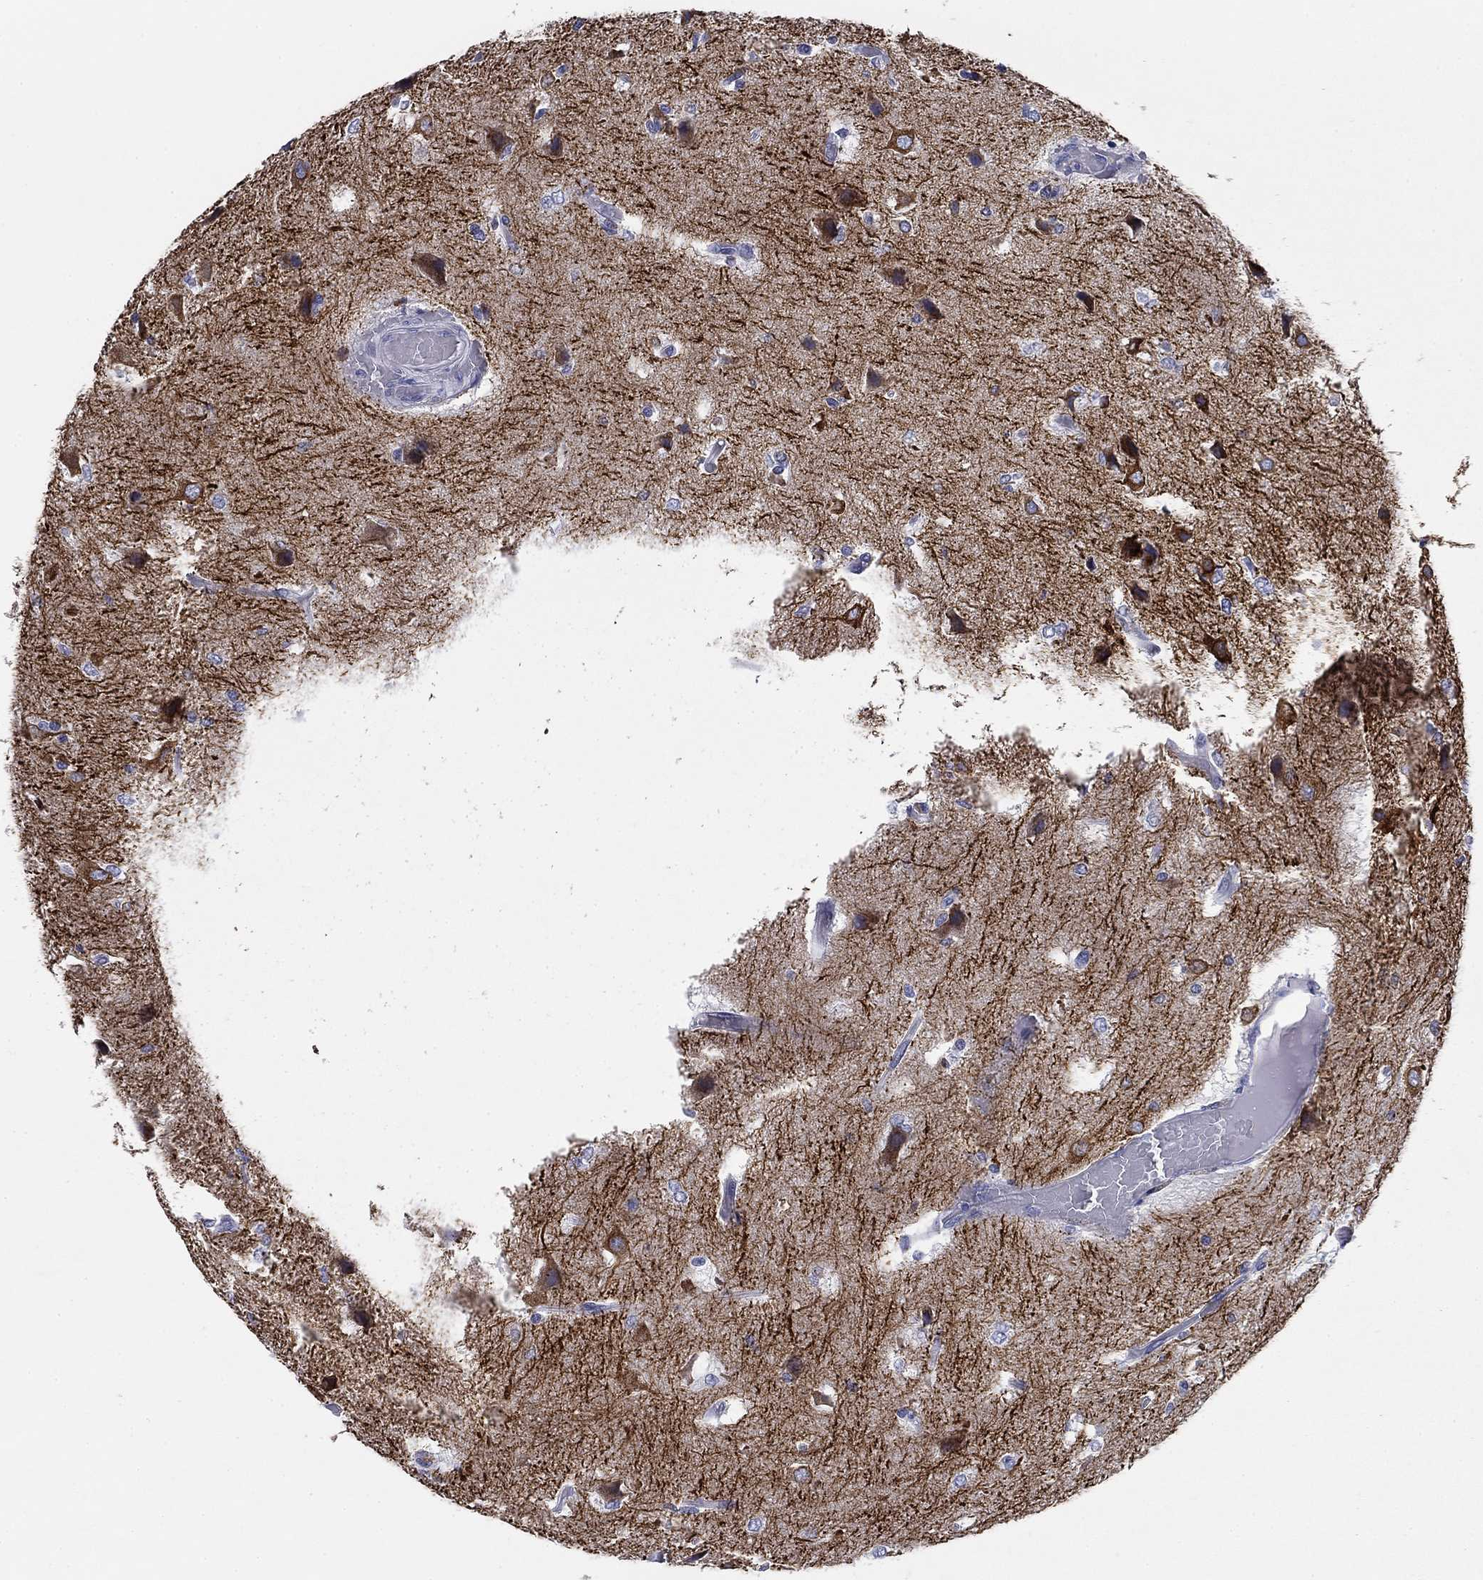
{"staining": {"intensity": "strong", "quantity": "<25%", "location": "cytoplasmic/membranous"}, "tissue": "glioma", "cell_type": "Tumor cells", "image_type": "cancer", "snomed": [{"axis": "morphology", "description": "Glioma, malignant, High grade"}, {"axis": "topography", "description": "Brain"}], "caption": "Immunohistochemical staining of human glioma reveals medium levels of strong cytoplasmic/membranous expression in approximately <25% of tumor cells. The protein of interest is stained brown, and the nuclei are stained in blue (DAB (3,3'-diaminobenzidine) IHC with brightfield microscopy, high magnification).", "gene": "KCNH1", "patient": {"sex": "female", "age": 63}}